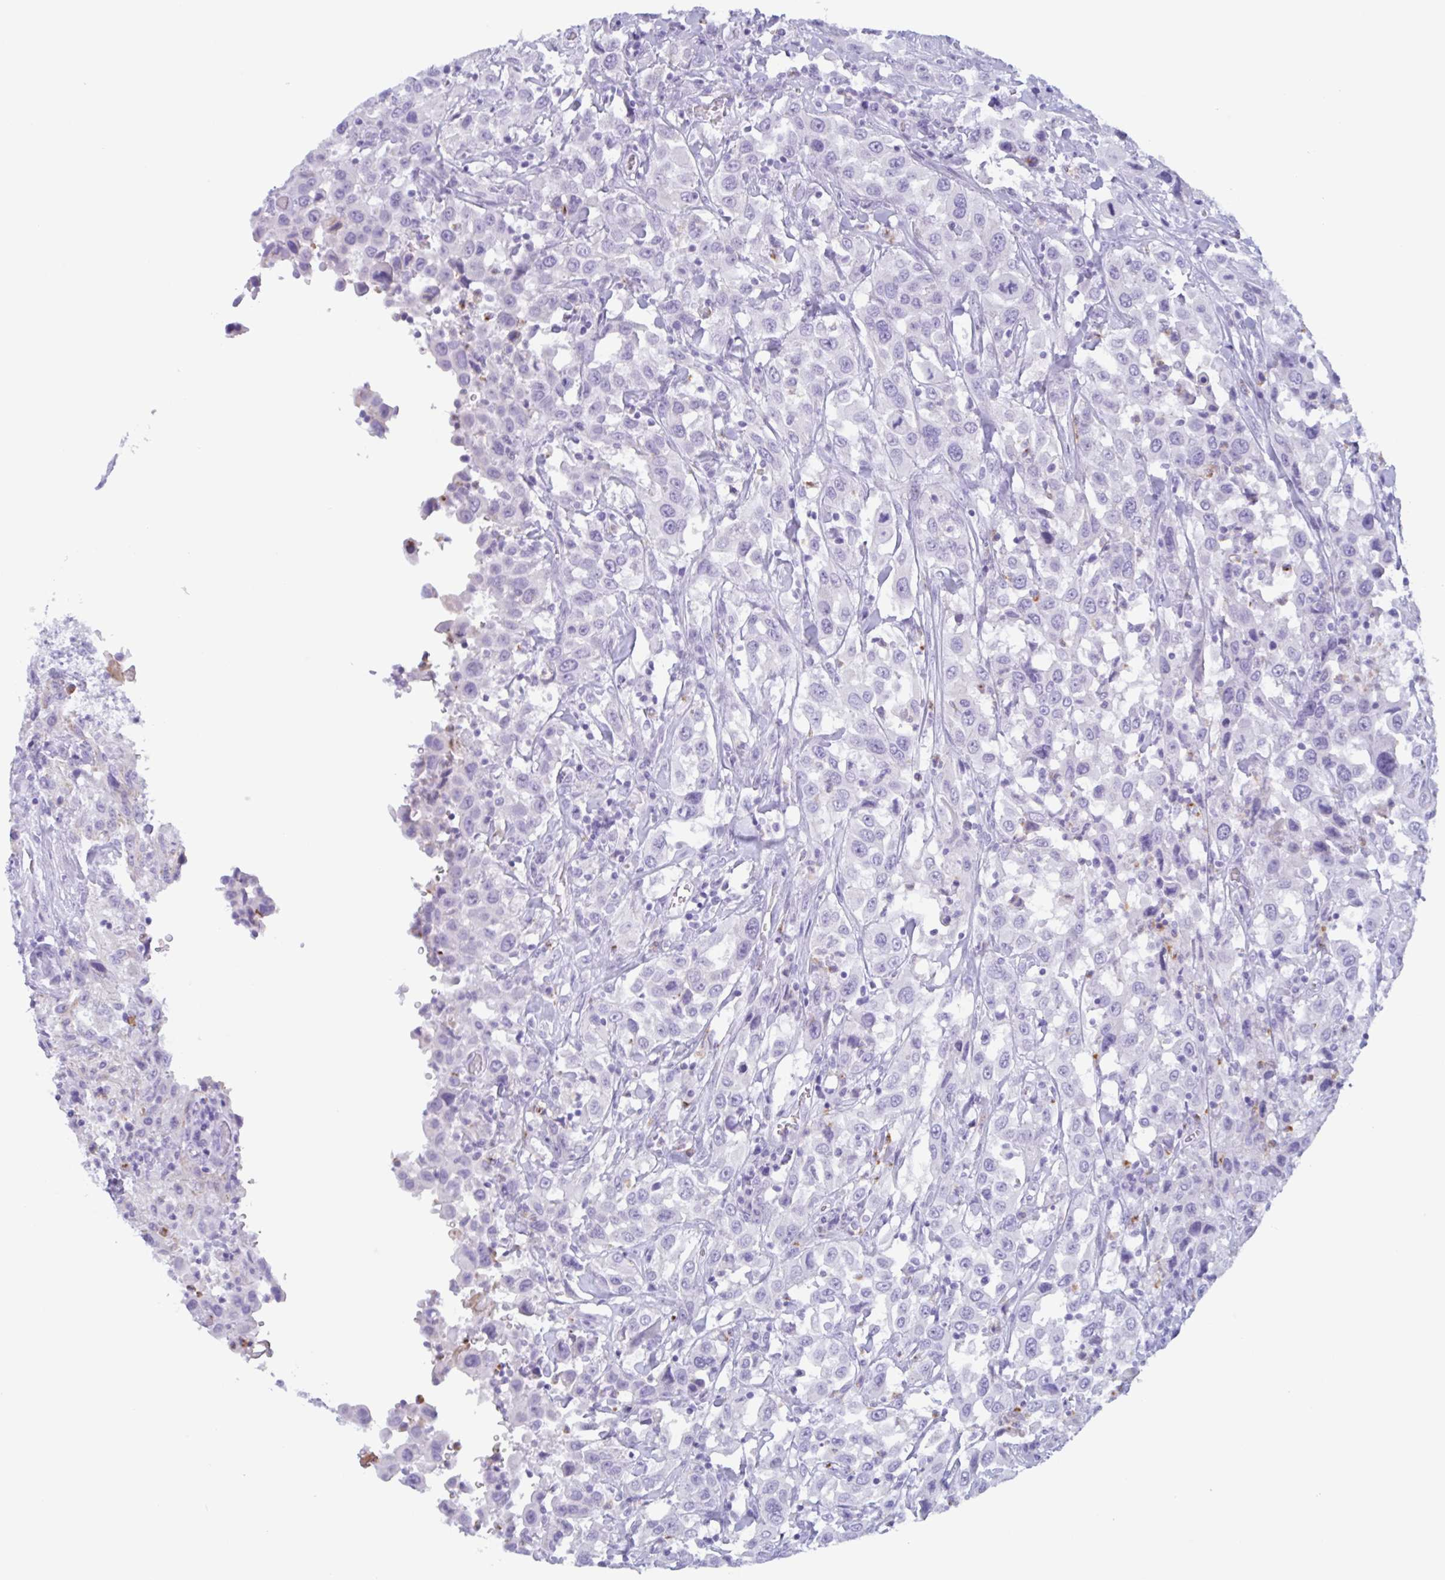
{"staining": {"intensity": "negative", "quantity": "none", "location": "none"}, "tissue": "urothelial cancer", "cell_type": "Tumor cells", "image_type": "cancer", "snomed": [{"axis": "morphology", "description": "Urothelial carcinoma, High grade"}, {"axis": "topography", "description": "Urinary bladder"}], "caption": "IHC of human urothelial cancer reveals no staining in tumor cells.", "gene": "DTWD2", "patient": {"sex": "male", "age": 61}}